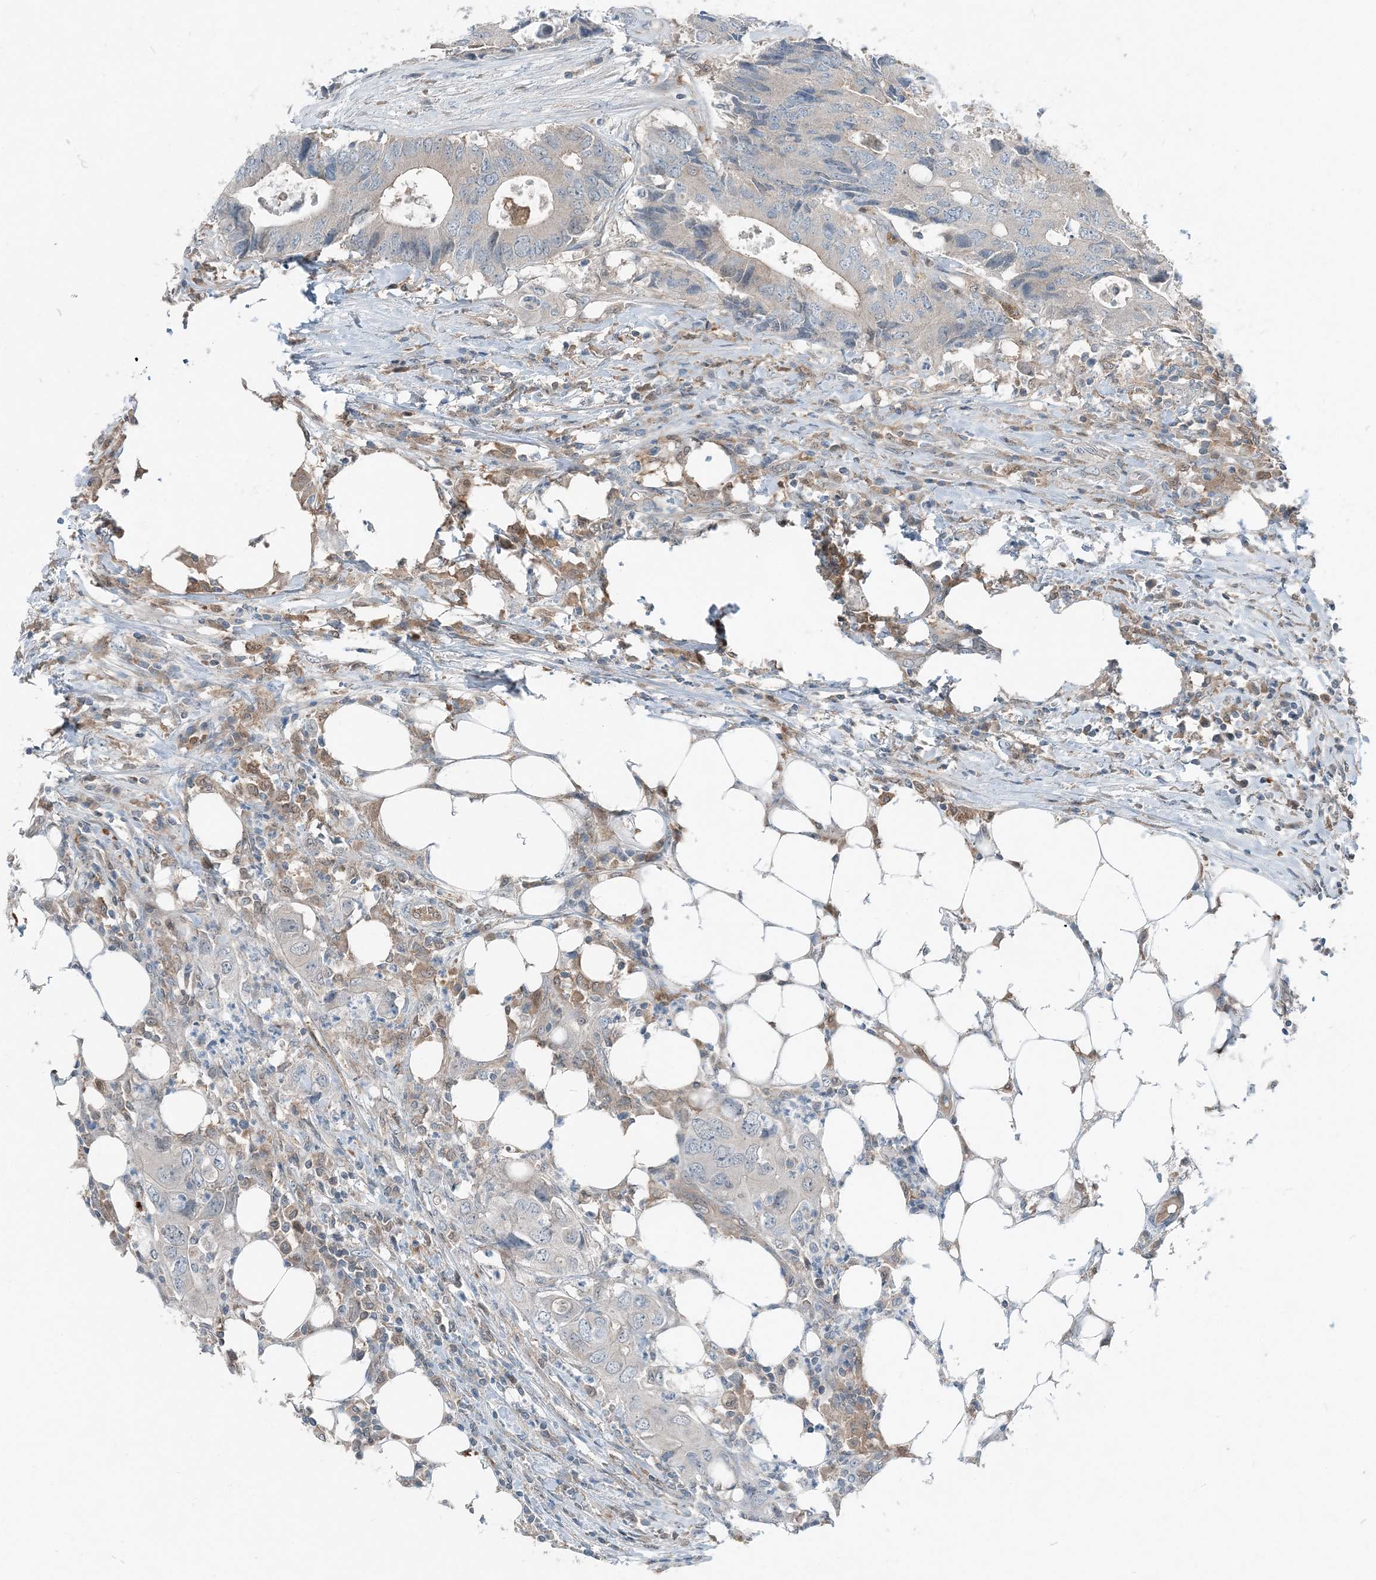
{"staining": {"intensity": "negative", "quantity": "none", "location": "none"}, "tissue": "colorectal cancer", "cell_type": "Tumor cells", "image_type": "cancer", "snomed": [{"axis": "morphology", "description": "Adenocarcinoma, NOS"}, {"axis": "topography", "description": "Colon"}], "caption": "High power microscopy image of an immunohistochemistry (IHC) micrograph of colorectal cancer (adenocarcinoma), revealing no significant positivity in tumor cells.", "gene": "ARMH1", "patient": {"sex": "male", "age": 71}}